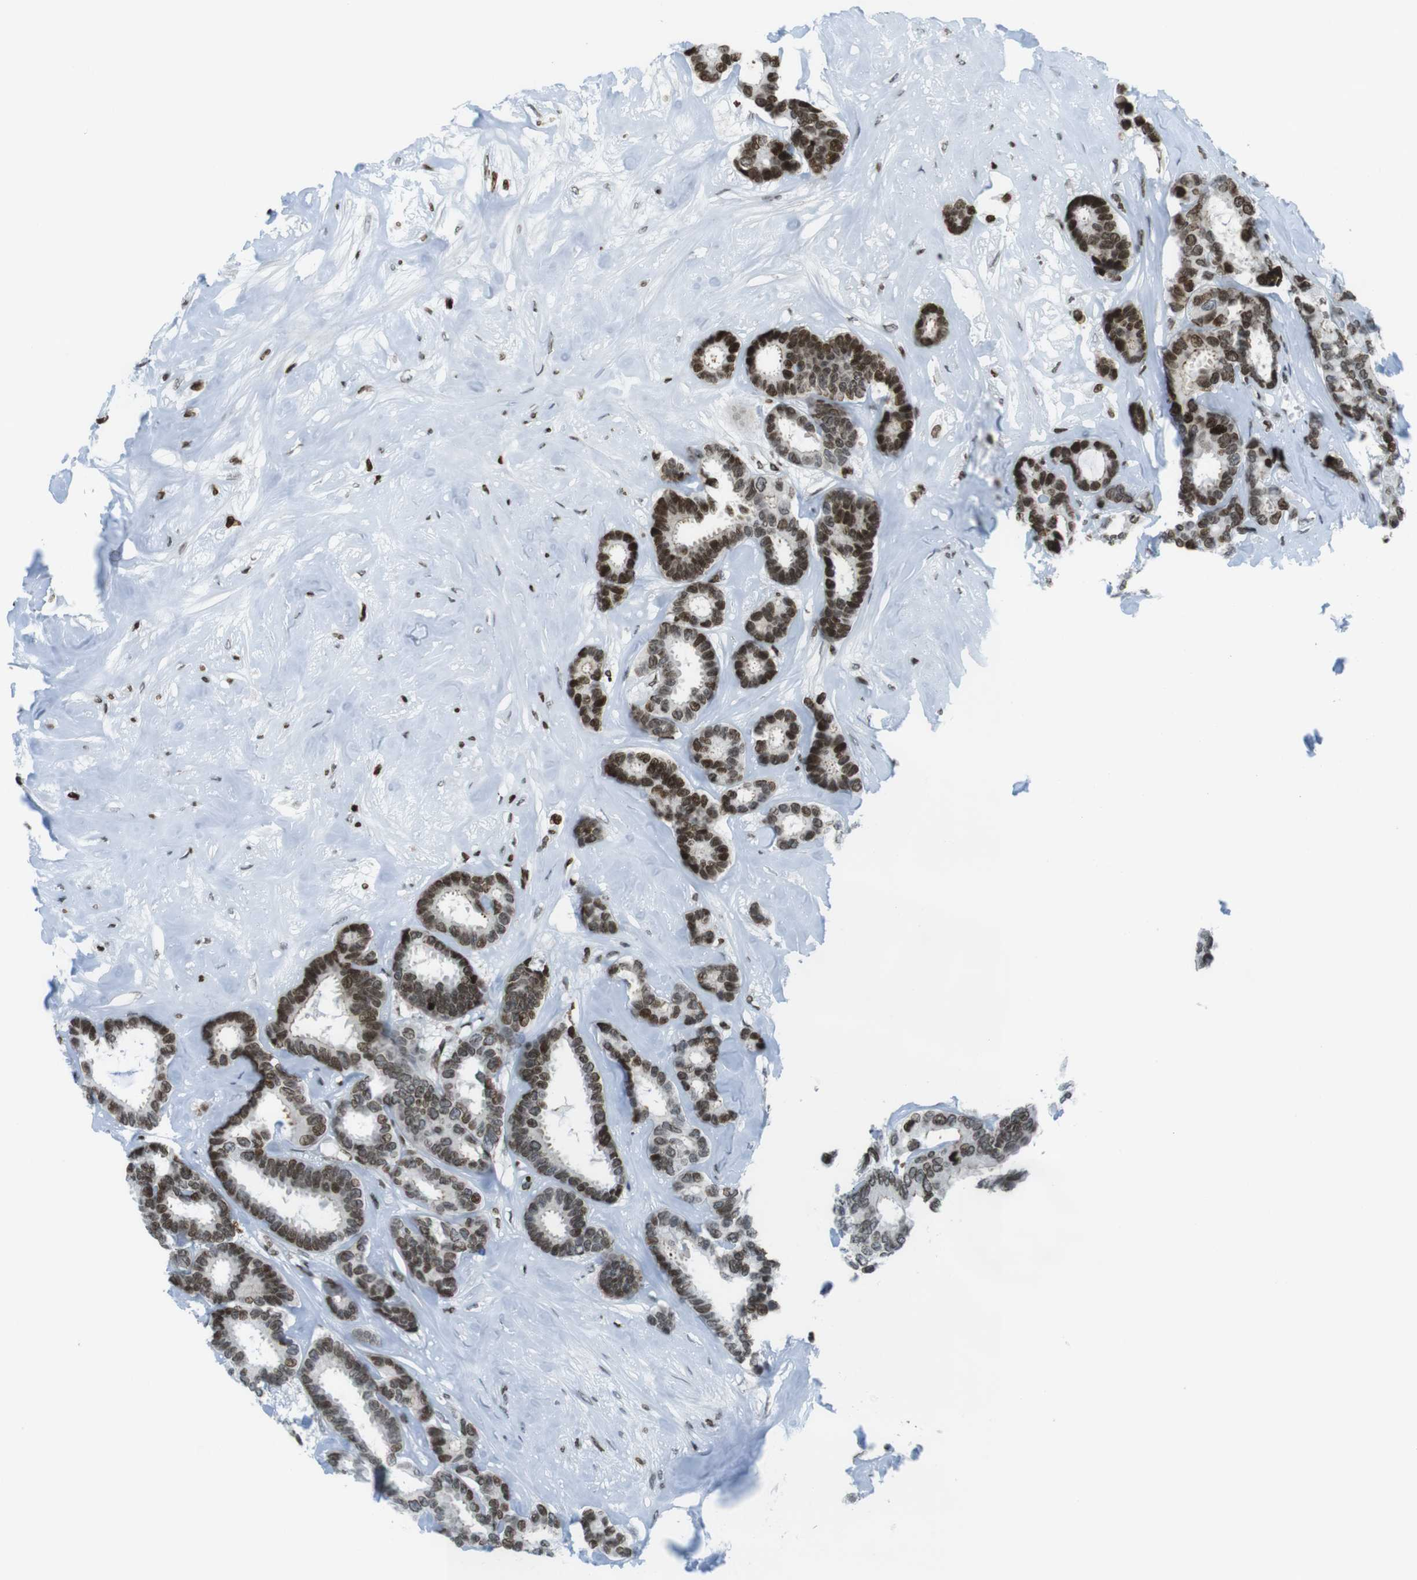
{"staining": {"intensity": "moderate", "quantity": ">75%", "location": "nuclear"}, "tissue": "breast cancer", "cell_type": "Tumor cells", "image_type": "cancer", "snomed": [{"axis": "morphology", "description": "Duct carcinoma"}, {"axis": "topography", "description": "Breast"}], "caption": "Immunohistochemistry (DAB (3,3'-diaminobenzidine)) staining of human breast intraductal carcinoma reveals moderate nuclear protein positivity in about >75% of tumor cells. (IHC, brightfield microscopy, high magnification).", "gene": "H2AC8", "patient": {"sex": "female", "age": 87}}